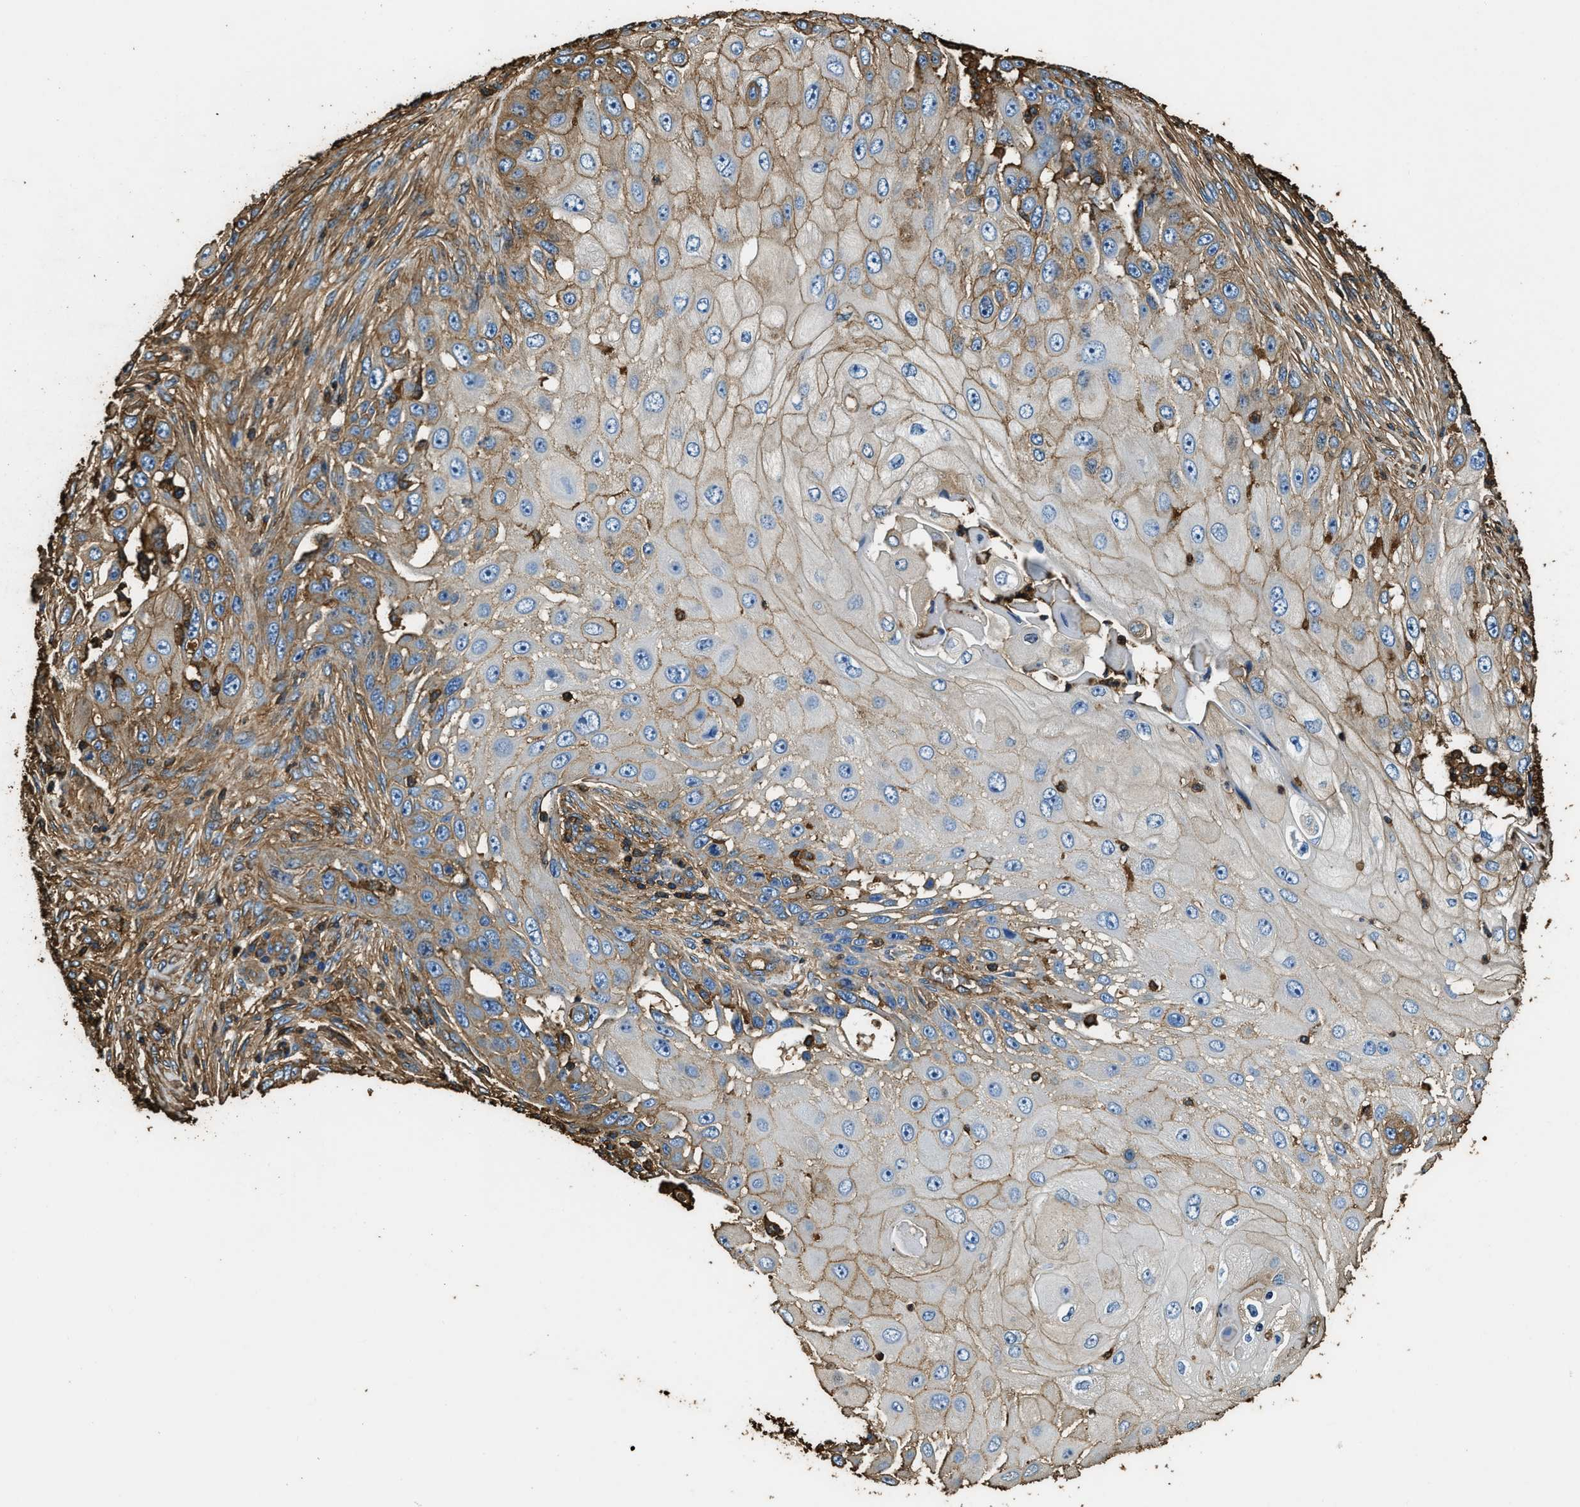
{"staining": {"intensity": "moderate", "quantity": "25%-75%", "location": "cytoplasmic/membranous"}, "tissue": "skin cancer", "cell_type": "Tumor cells", "image_type": "cancer", "snomed": [{"axis": "morphology", "description": "Squamous cell carcinoma, NOS"}, {"axis": "topography", "description": "Skin"}], "caption": "Immunohistochemistry image of human skin cancer (squamous cell carcinoma) stained for a protein (brown), which demonstrates medium levels of moderate cytoplasmic/membranous expression in about 25%-75% of tumor cells.", "gene": "ACCS", "patient": {"sex": "female", "age": 44}}